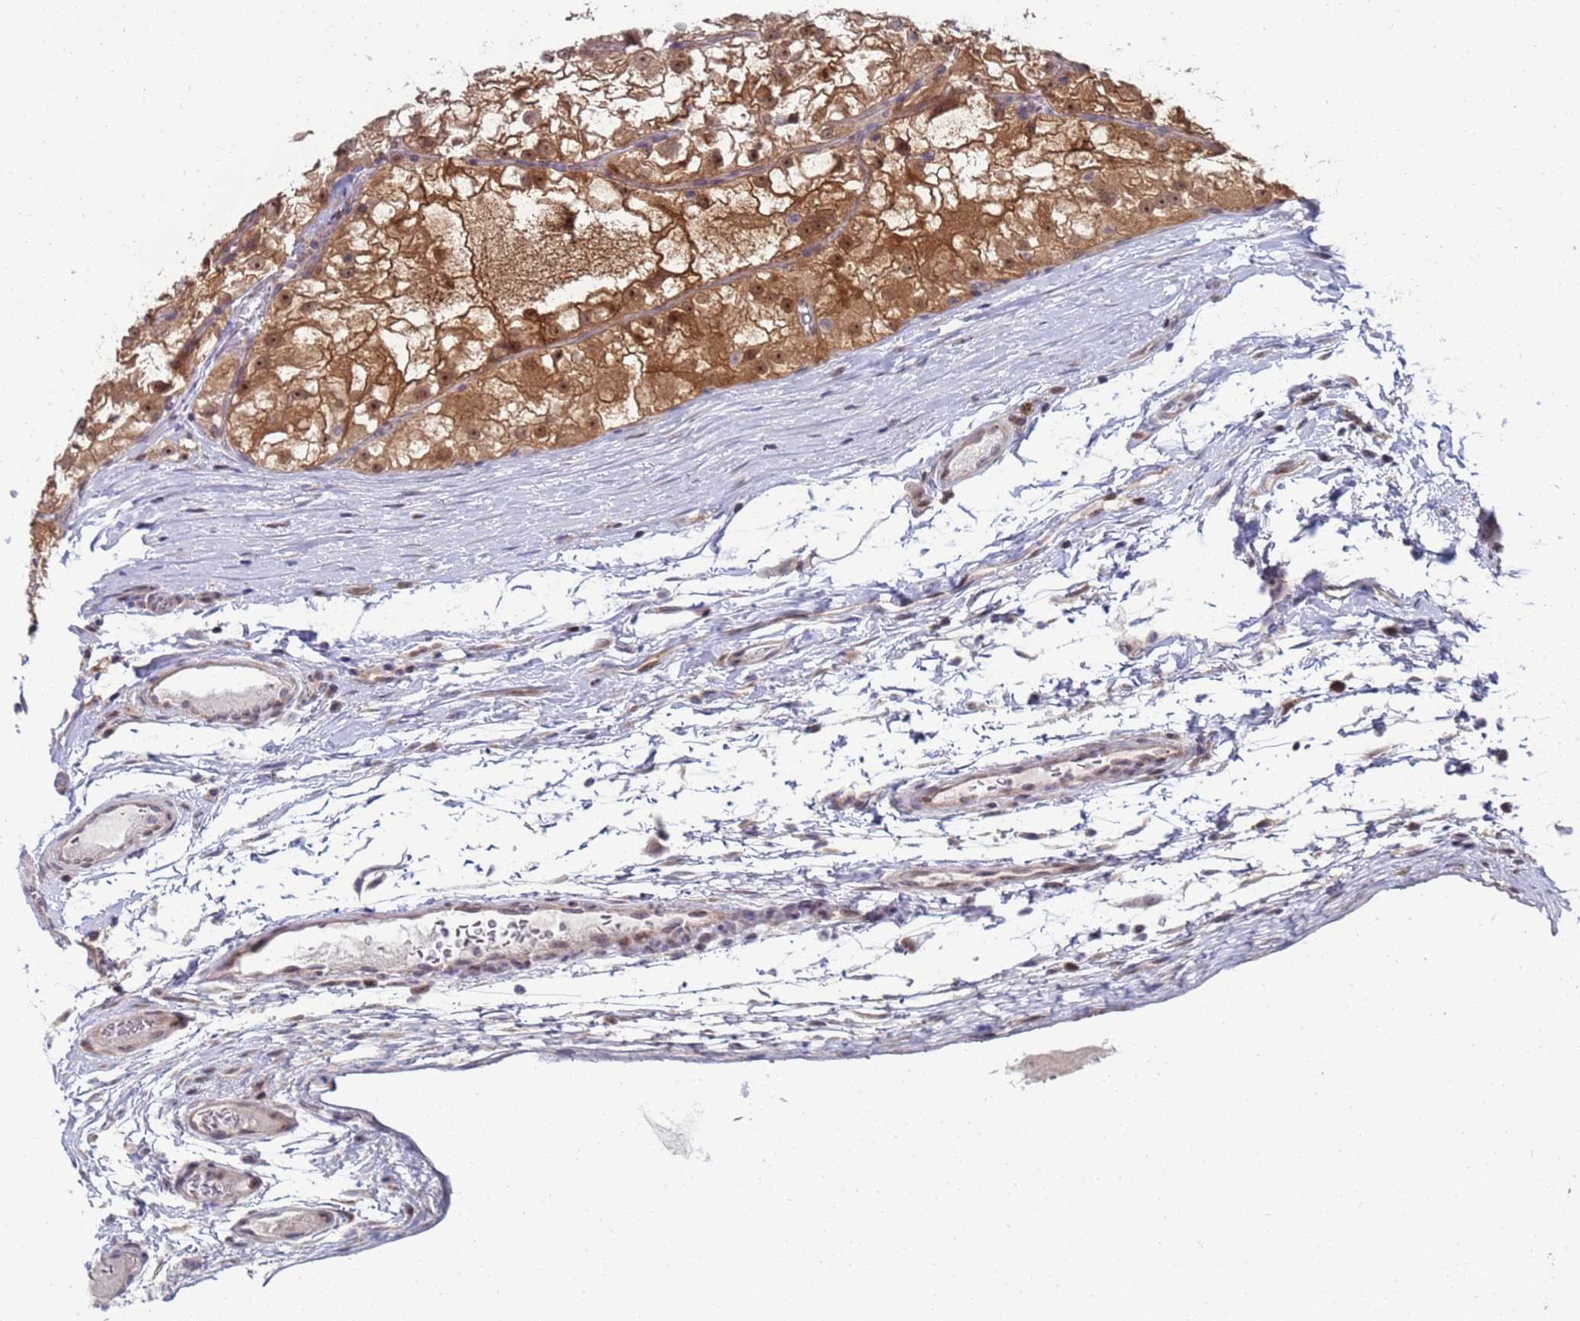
{"staining": {"intensity": "moderate", "quantity": ">75%", "location": "cytoplasmic/membranous,nuclear"}, "tissue": "renal cancer", "cell_type": "Tumor cells", "image_type": "cancer", "snomed": [{"axis": "morphology", "description": "Adenocarcinoma, NOS"}, {"axis": "topography", "description": "Kidney"}], "caption": "Brown immunohistochemical staining in human renal adenocarcinoma displays moderate cytoplasmic/membranous and nuclear positivity in about >75% of tumor cells.", "gene": "ENOSF1", "patient": {"sex": "female", "age": 72}}